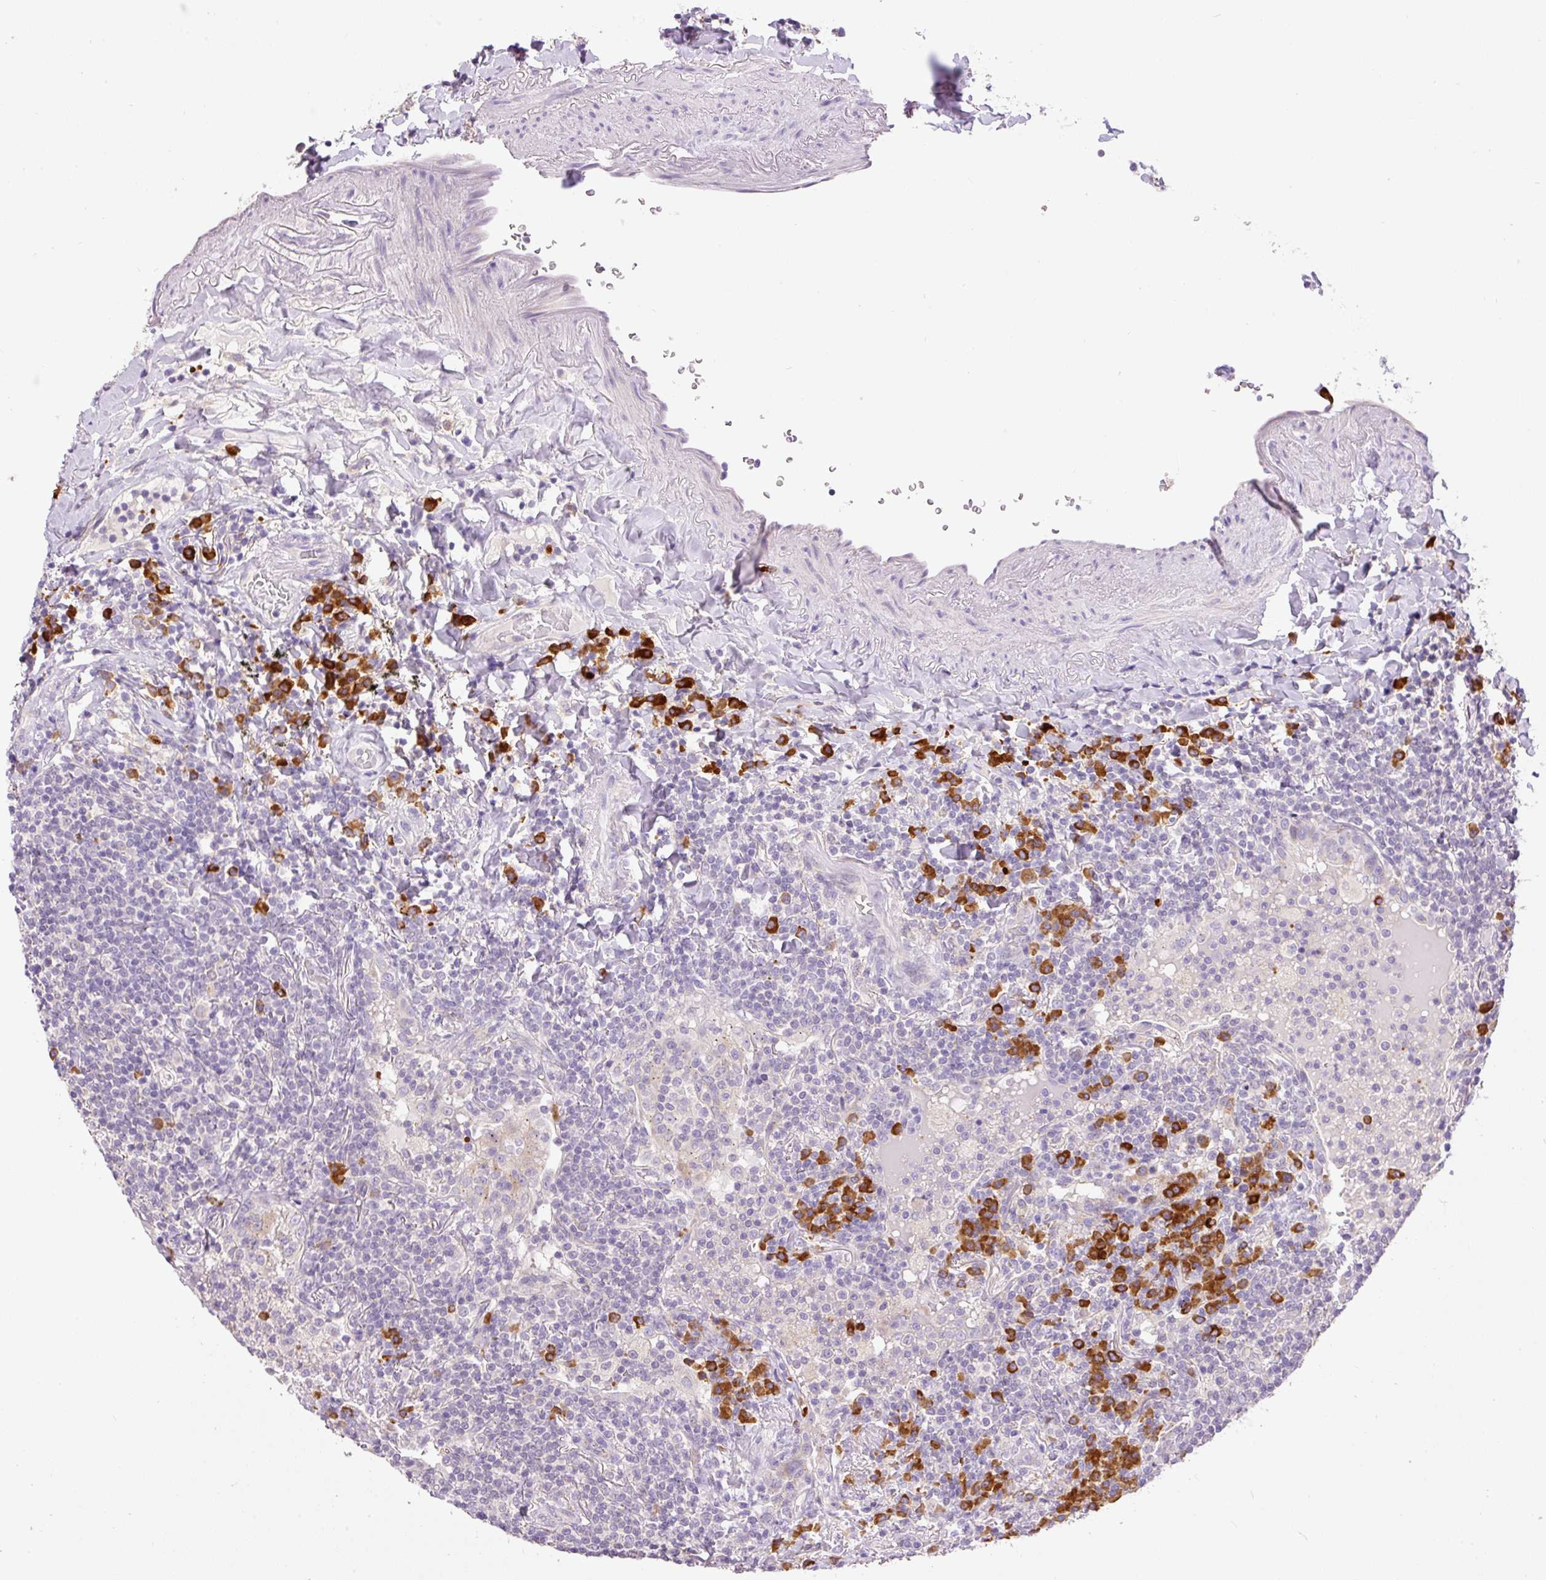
{"staining": {"intensity": "negative", "quantity": "none", "location": "none"}, "tissue": "lymphoma", "cell_type": "Tumor cells", "image_type": "cancer", "snomed": [{"axis": "morphology", "description": "Malignant lymphoma, non-Hodgkin's type, Low grade"}, {"axis": "topography", "description": "Lung"}], "caption": "Lymphoma was stained to show a protein in brown. There is no significant staining in tumor cells.", "gene": "PNPLA5", "patient": {"sex": "female", "age": 71}}